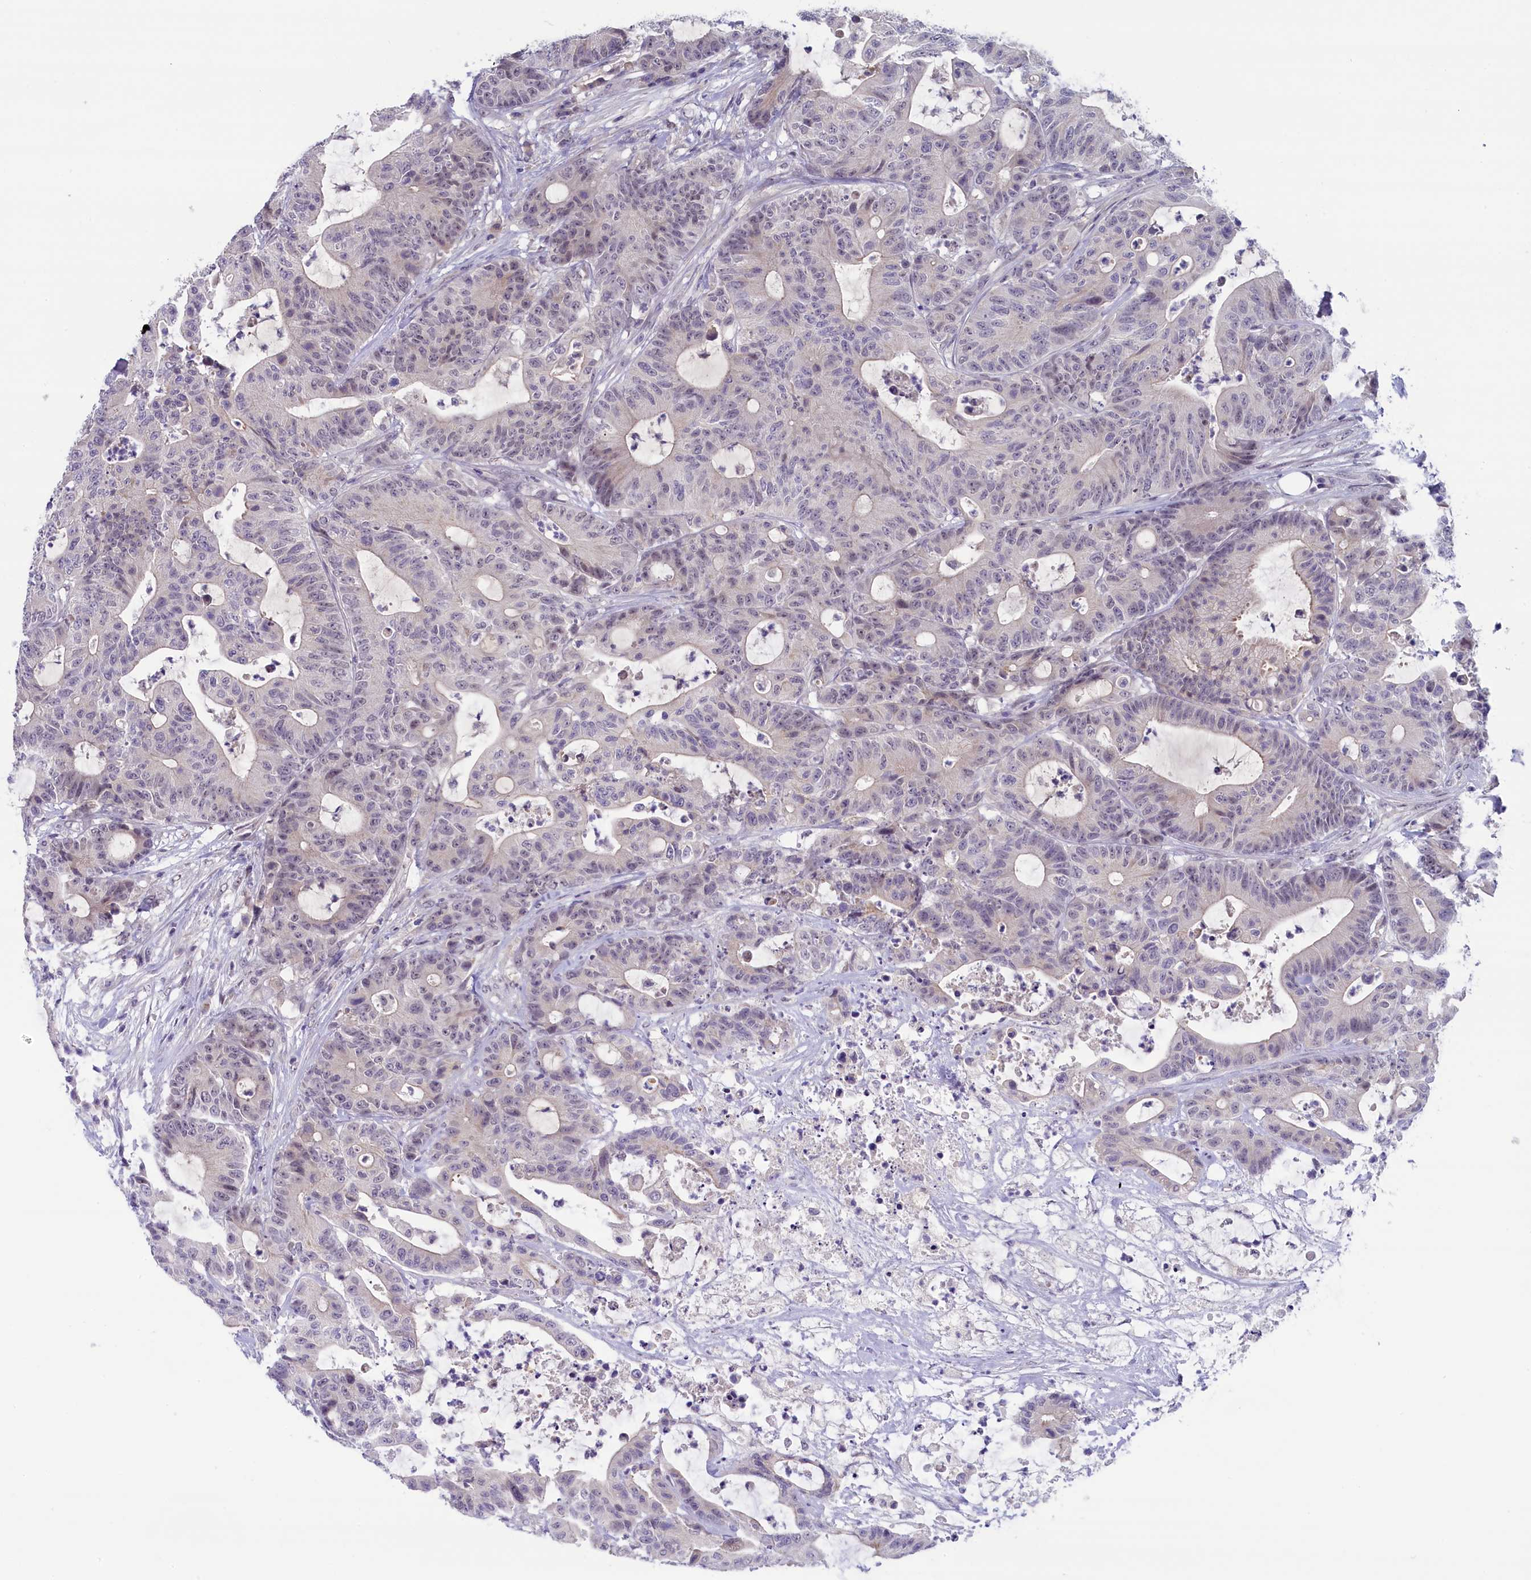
{"staining": {"intensity": "weak", "quantity": "<25%", "location": "nuclear"}, "tissue": "colorectal cancer", "cell_type": "Tumor cells", "image_type": "cancer", "snomed": [{"axis": "morphology", "description": "Adenocarcinoma, NOS"}, {"axis": "topography", "description": "Colon"}], "caption": "Human adenocarcinoma (colorectal) stained for a protein using immunohistochemistry displays no positivity in tumor cells.", "gene": "CRAMP1", "patient": {"sex": "female", "age": 84}}